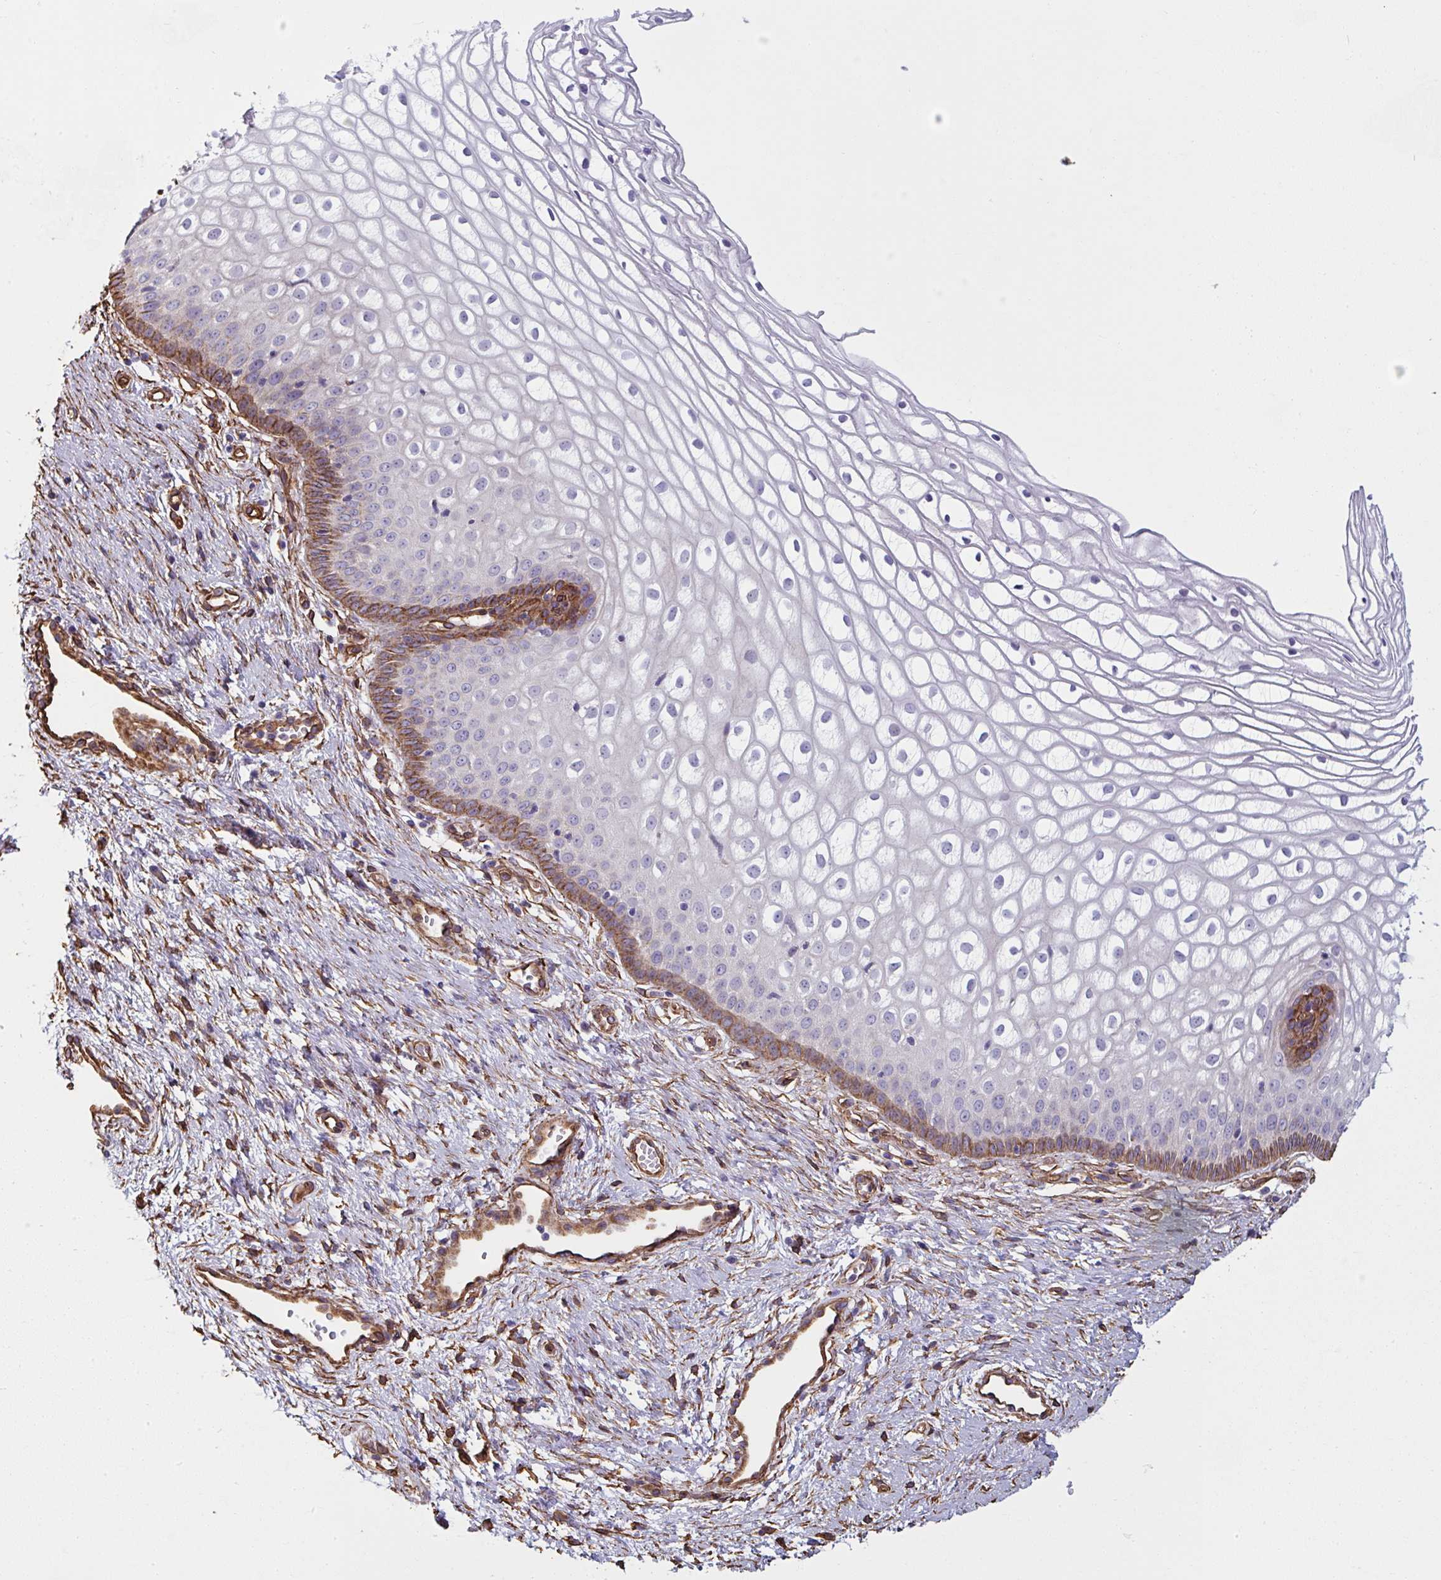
{"staining": {"intensity": "strong", "quantity": "<25%", "location": "cytoplasmic/membranous"}, "tissue": "cervix", "cell_type": "Squamous epithelial cells", "image_type": "normal", "snomed": [{"axis": "morphology", "description": "Normal tissue, NOS"}, {"axis": "topography", "description": "Cervix"}], "caption": "High-power microscopy captured an immunohistochemistry (IHC) photomicrograph of unremarkable cervix, revealing strong cytoplasmic/membranous staining in approximately <25% of squamous epithelial cells.", "gene": "ANKUB1", "patient": {"sex": "female", "age": 36}}